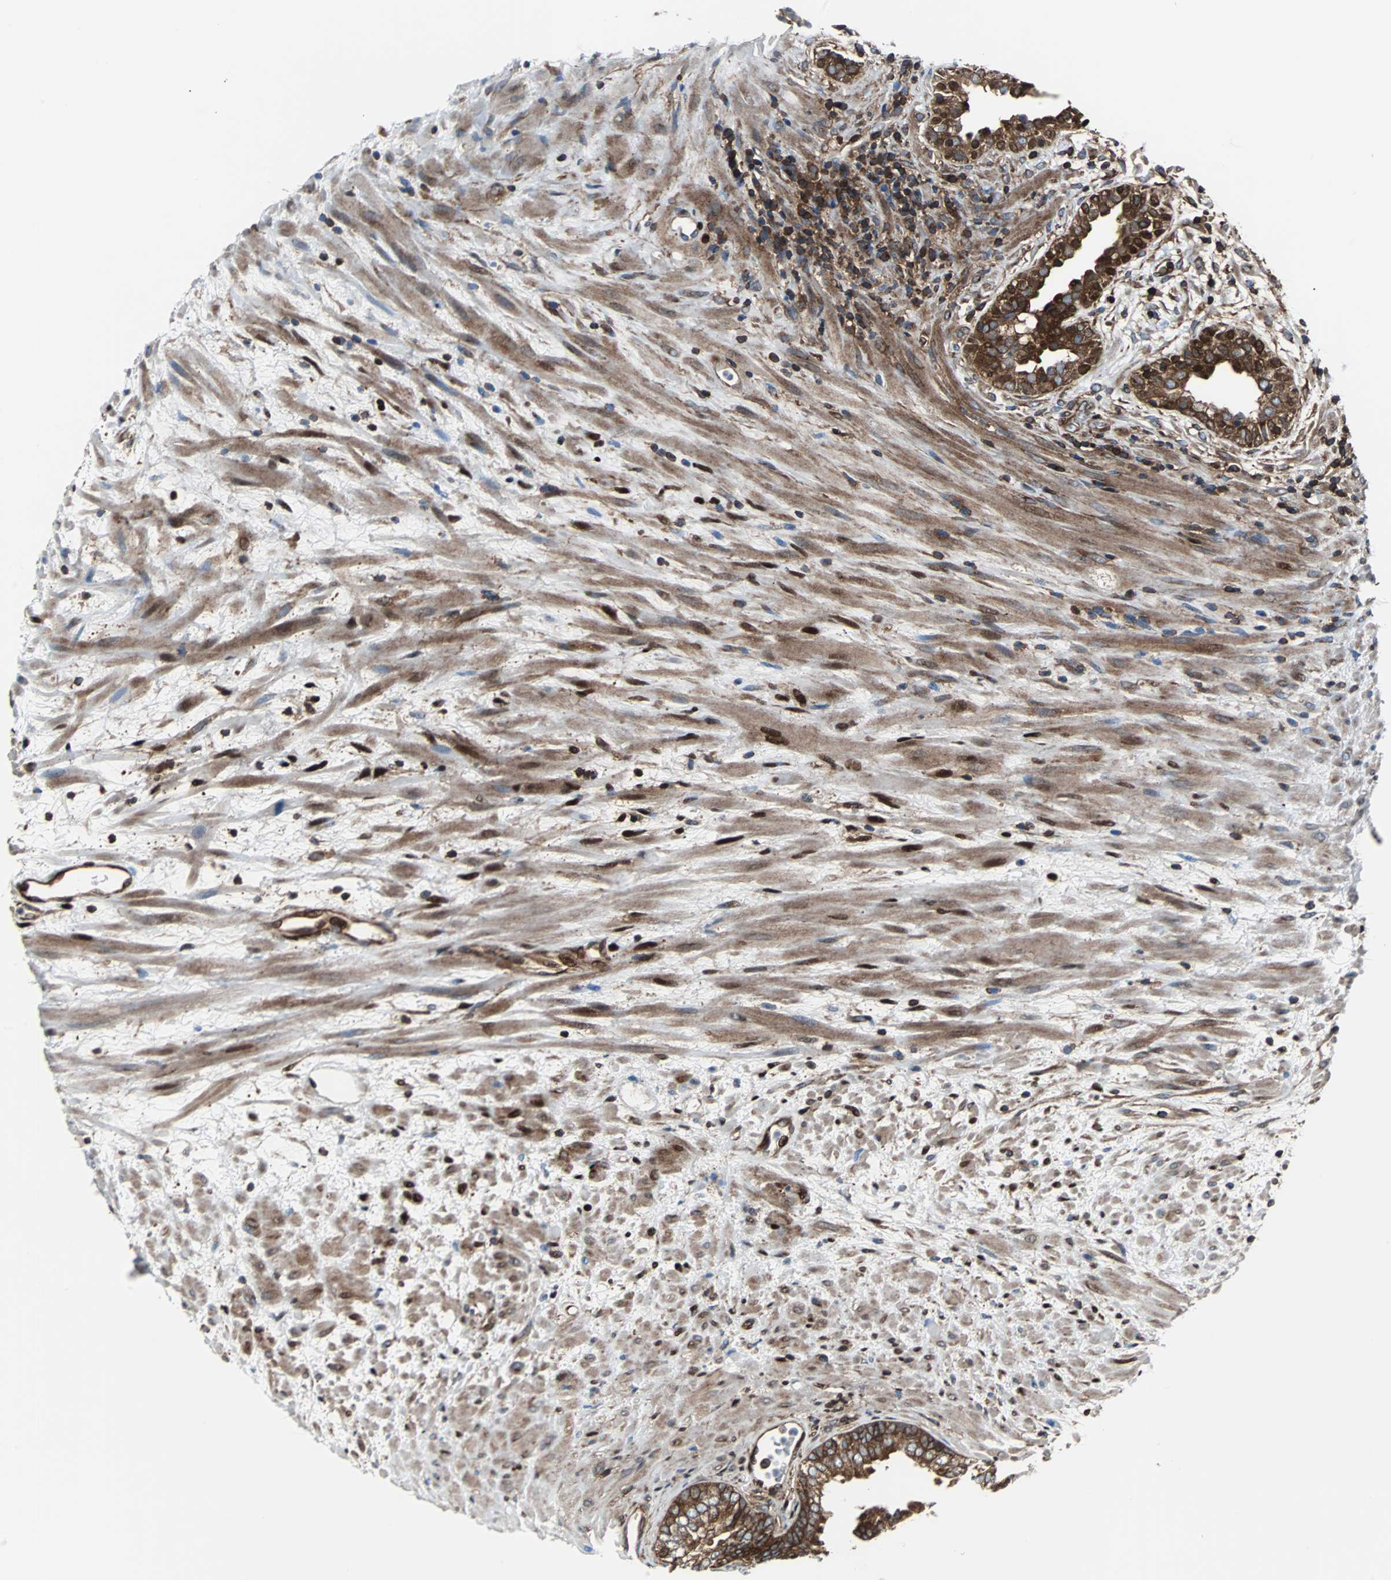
{"staining": {"intensity": "strong", "quantity": "25%-75%", "location": "cytoplasmic/membranous"}, "tissue": "prostate", "cell_type": "Glandular cells", "image_type": "normal", "snomed": [{"axis": "morphology", "description": "Normal tissue, NOS"}, {"axis": "topography", "description": "Prostate"}], "caption": "Protein staining of benign prostate reveals strong cytoplasmic/membranous expression in approximately 25%-75% of glandular cells. Nuclei are stained in blue.", "gene": "RELA", "patient": {"sex": "male", "age": 76}}